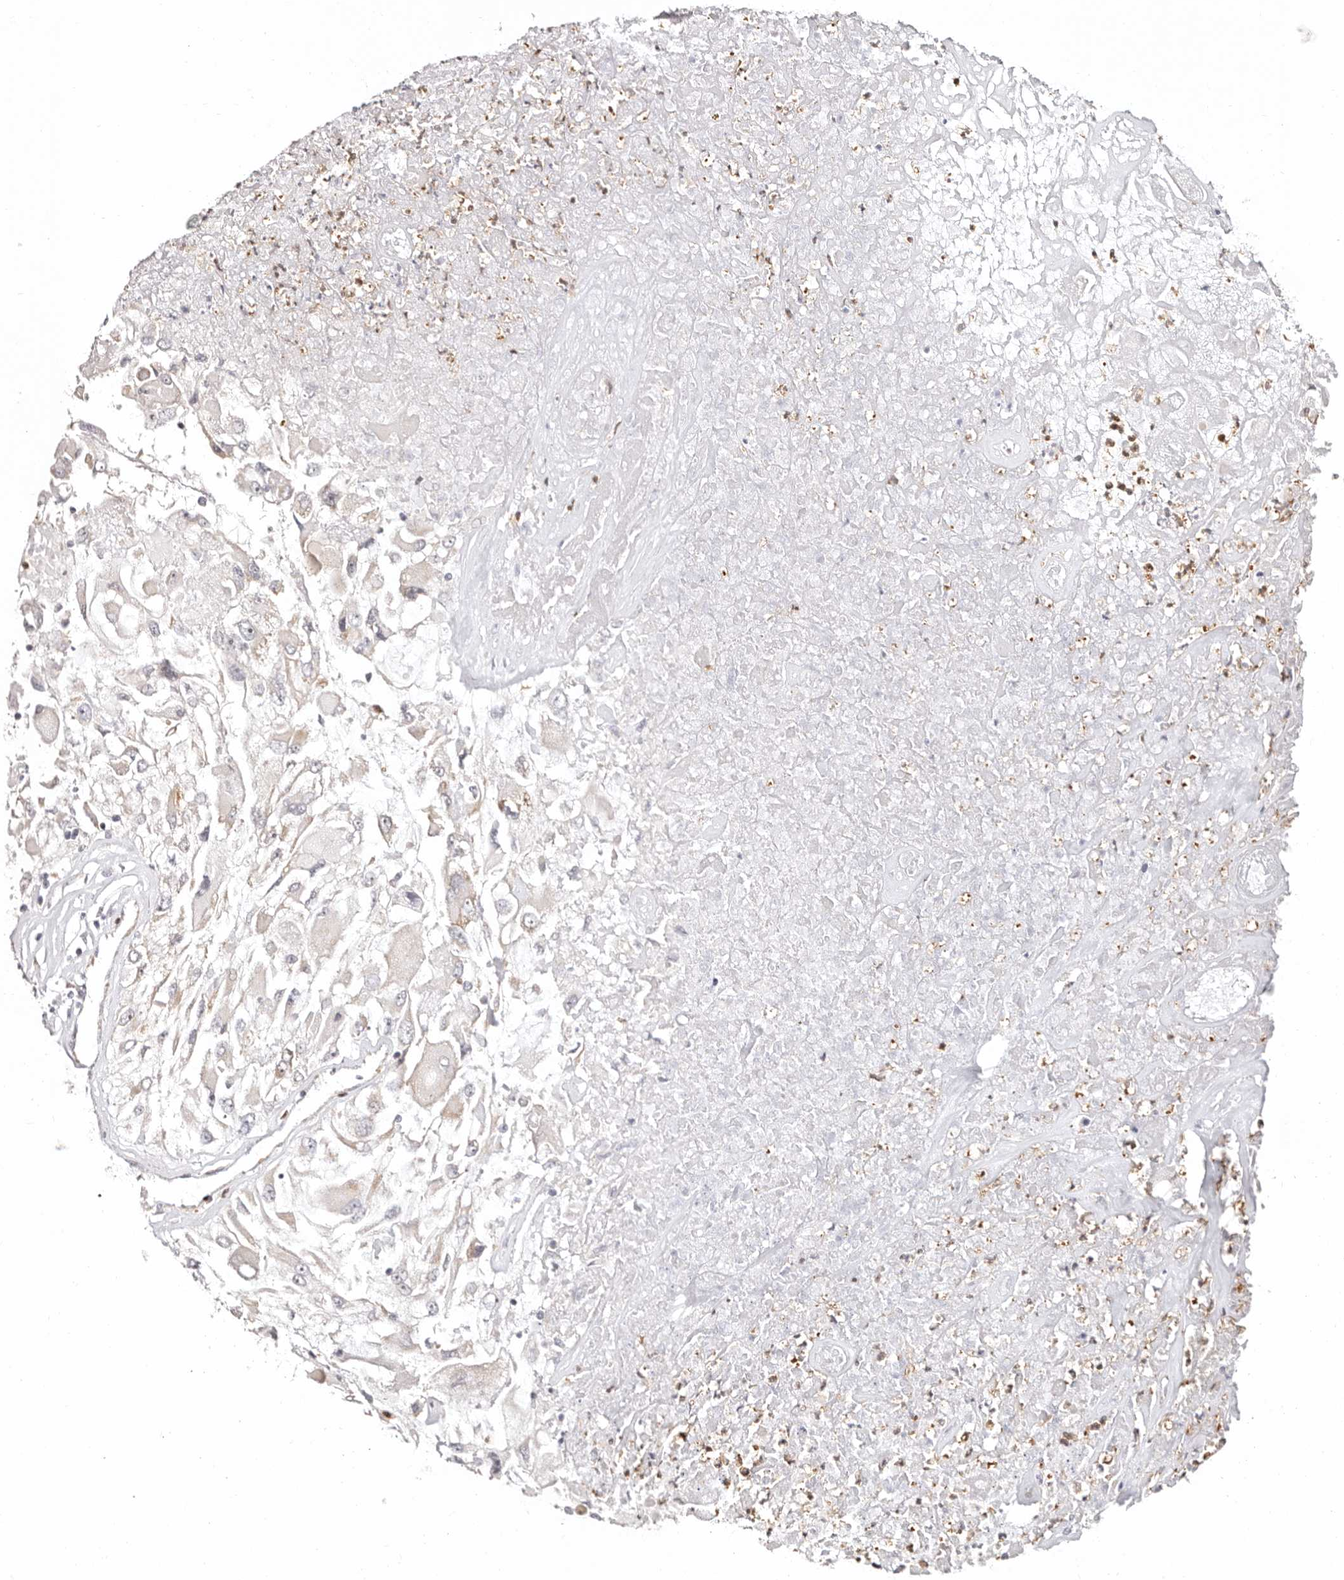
{"staining": {"intensity": "negative", "quantity": "none", "location": "none"}, "tissue": "renal cancer", "cell_type": "Tumor cells", "image_type": "cancer", "snomed": [{"axis": "morphology", "description": "Adenocarcinoma, NOS"}, {"axis": "topography", "description": "Kidney"}], "caption": "Immunohistochemical staining of human renal adenocarcinoma displays no significant positivity in tumor cells. Nuclei are stained in blue.", "gene": "BCL2L15", "patient": {"sex": "female", "age": 52}}